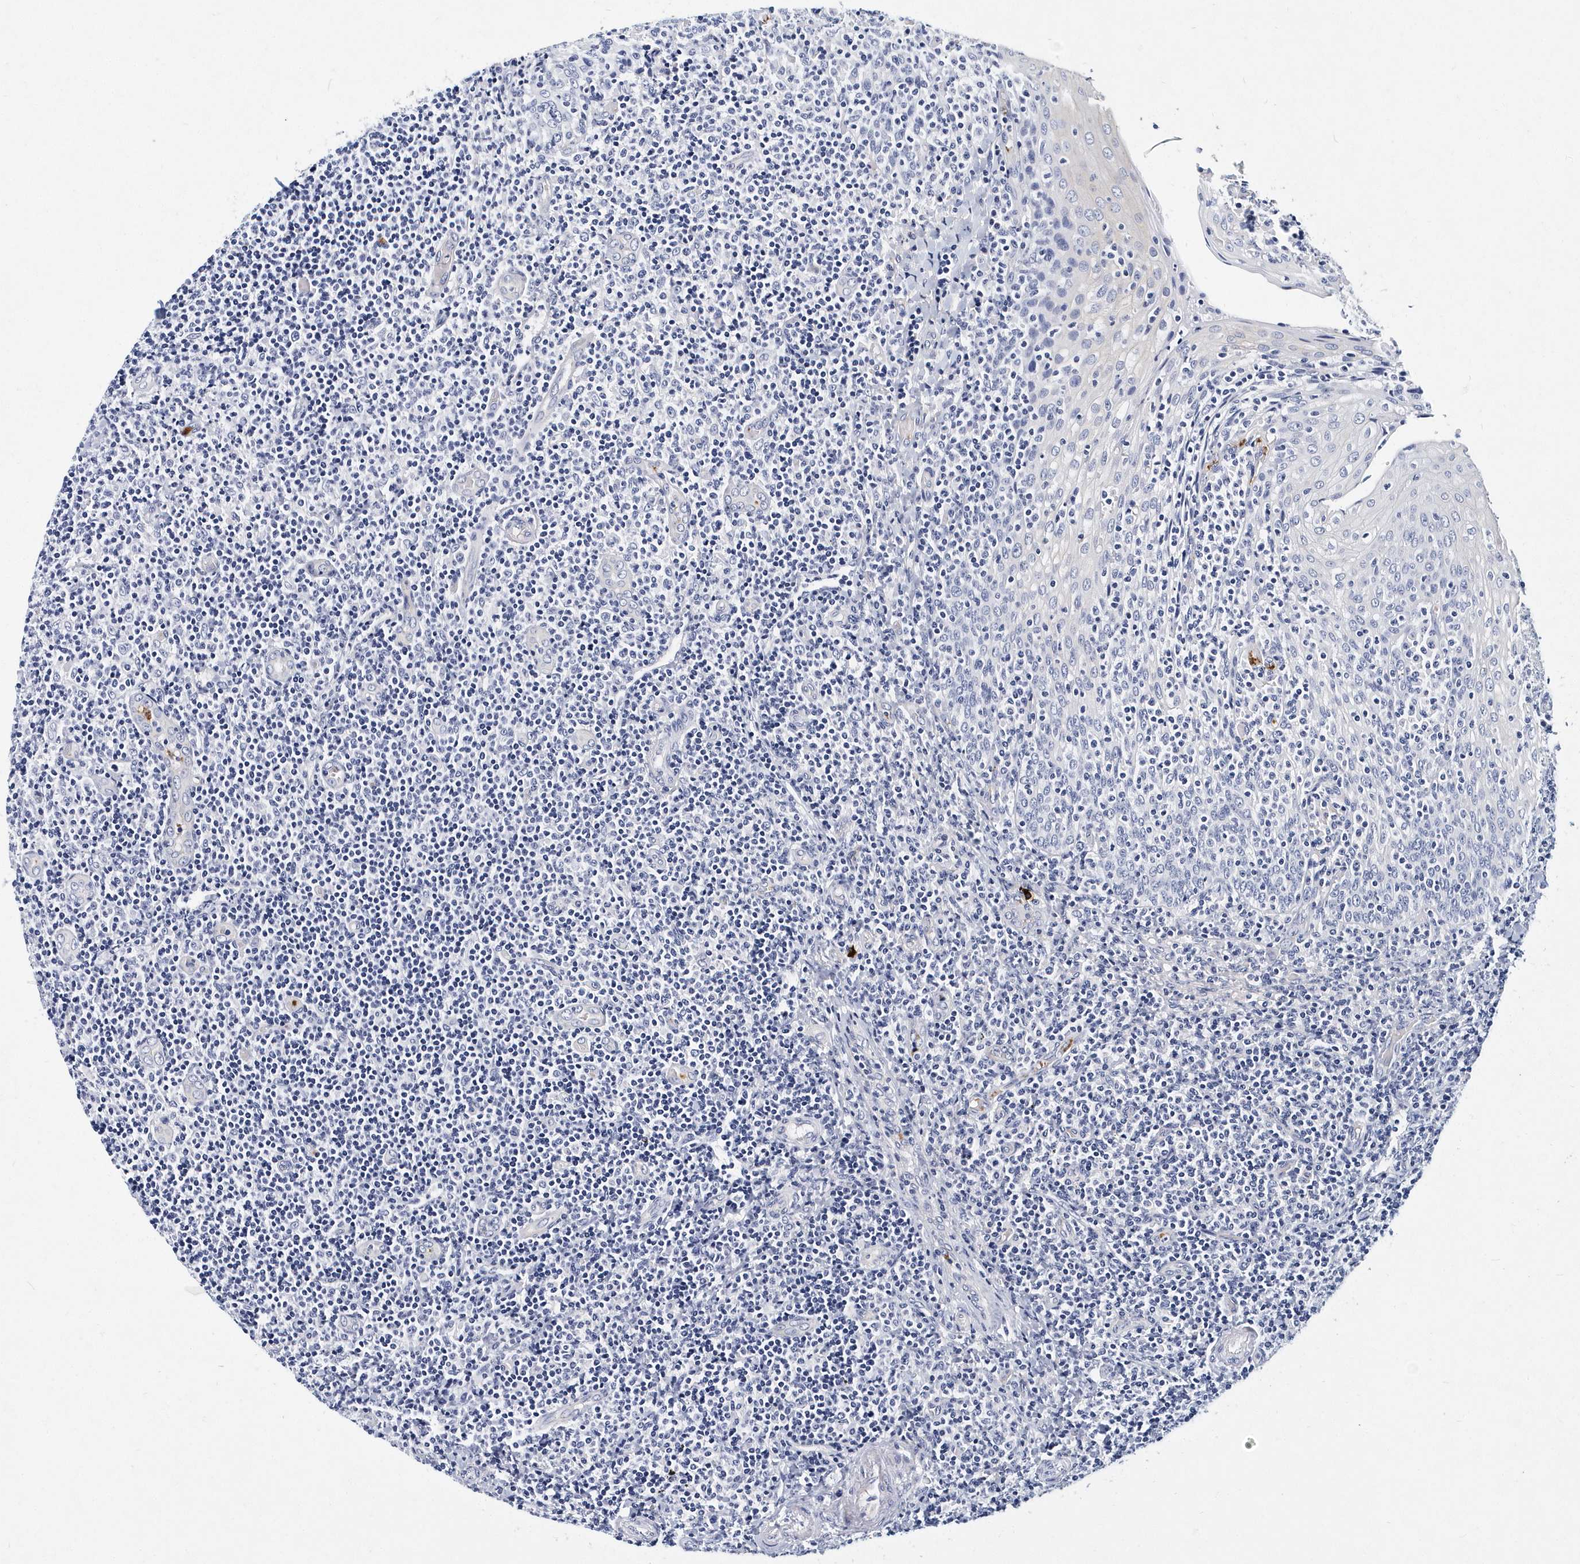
{"staining": {"intensity": "negative", "quantity": "none", "location": "none"}, "tissue": "tonsil", "cell_type": "Germinal center cells", "image_type": "normal", "snomed": [{"axis": "morphology", "description": "Normal tissue, NOS"}, {"axis": "topography", "description": "Tonsil"}], "caption": "Germinal center cells show no significant protein expression in normal tonsil.", "gene": "ITGA2B", "patient": {"sex": "female", "age": 19}}